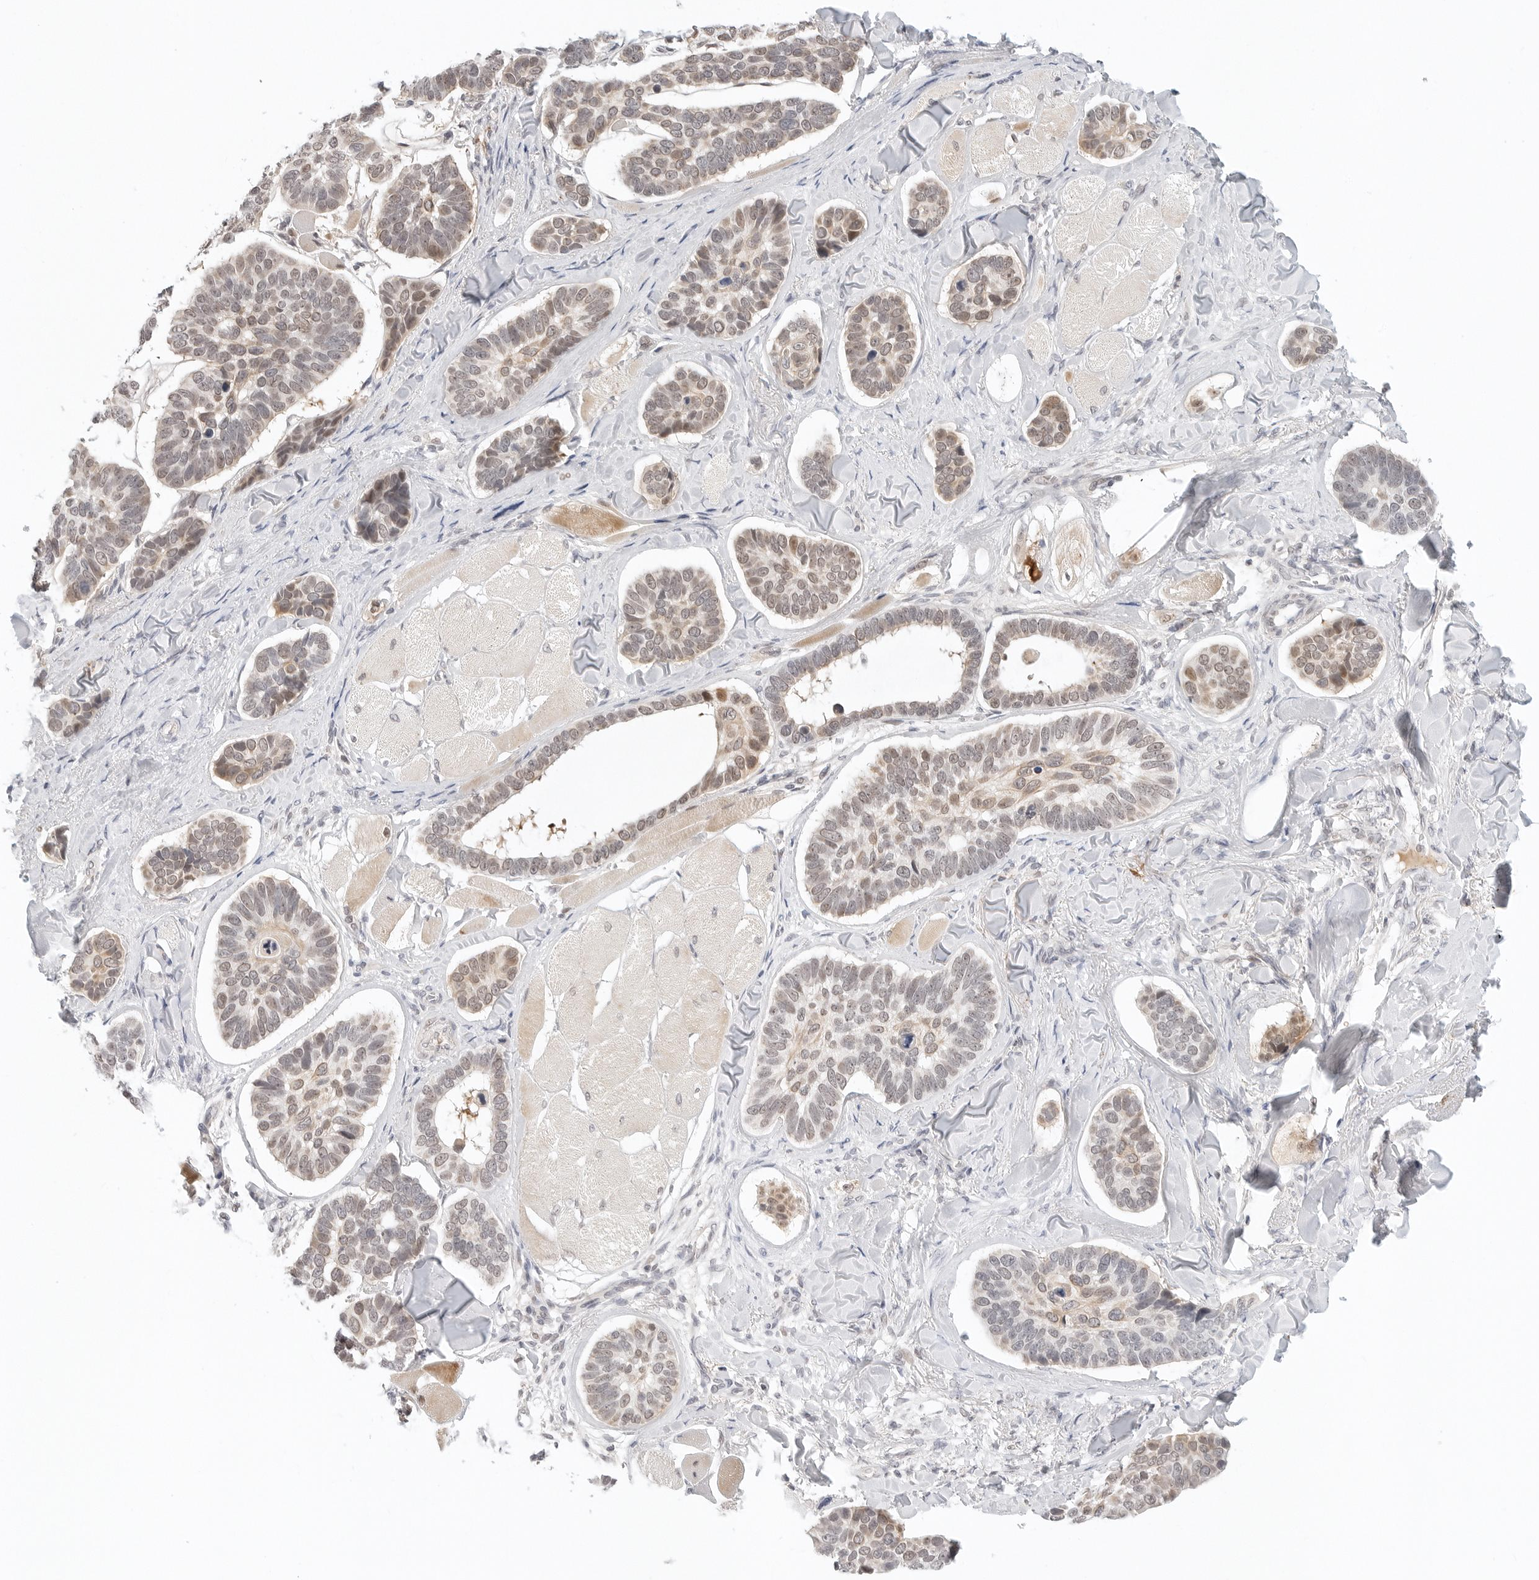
{"staining": {"intensity": "weak", "quantity": "25%-75%", "location": "nuclear"}, "tissue": "skin cancer", "cell_type": "Tumor cells", "image_type": "cancer", "snomed": [{"axis": "morphology", "description": "Basal cell carcinoma"}, {"axis": "topography", "description": "Skin"}], "caption": "Tumor cells exhibit weak nuclear expression in about 25%-75% of cells in basal cell carcinoma (skin).", "gene": "TSEN2", "patient": {"sex": "male", "age": 62}}